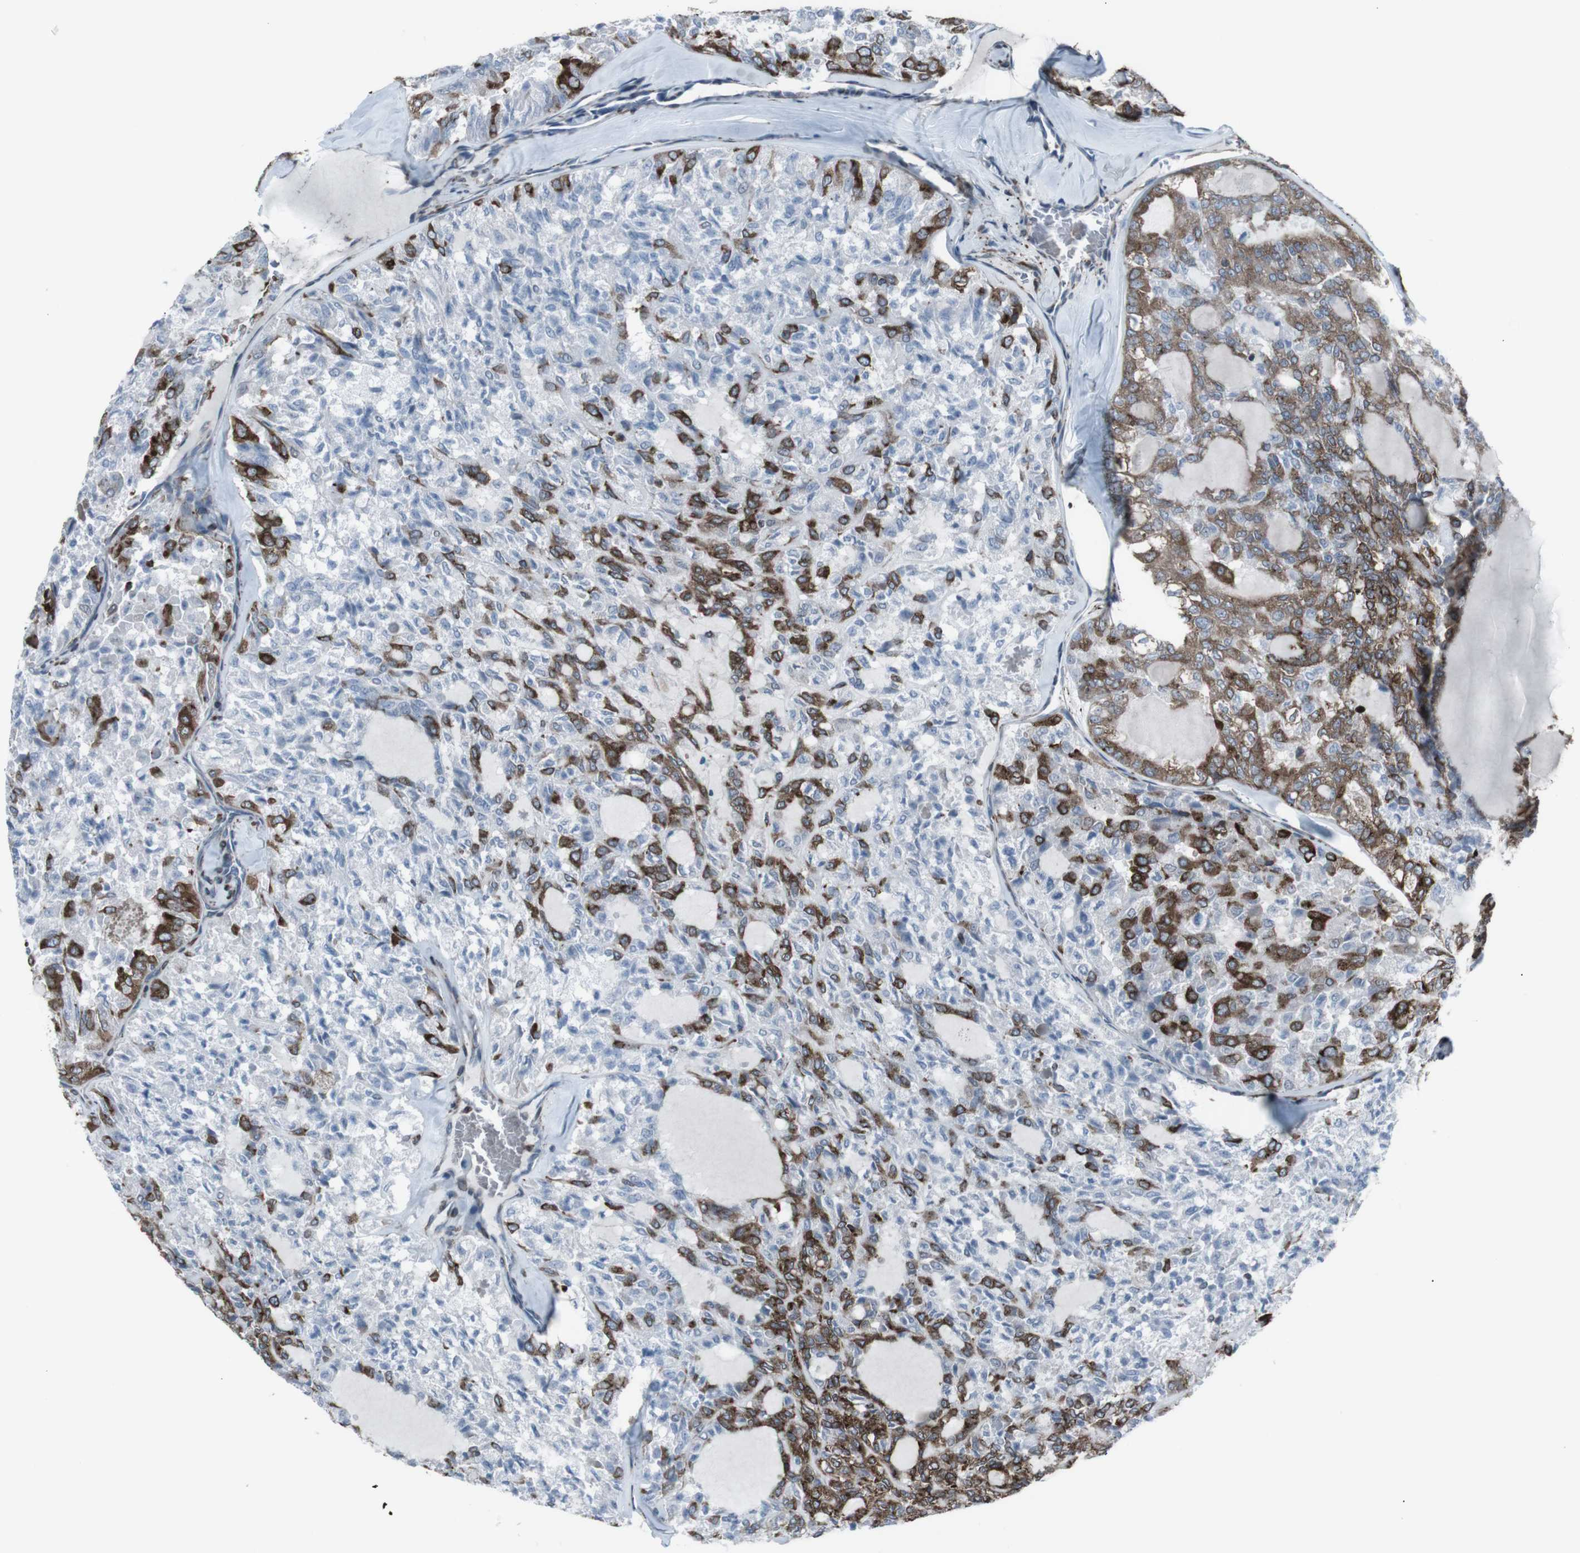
{"staining": {"intensity": "moderate", "quantity": "25%-75%", "location": "cytoplasmic/membranous"}, "tissue": "thyroid cancer", "cell_type": "Tumor cells", "image_type": "cancer", "snomed": [{"axis": "morphology", "description": "Follicular adenoma carcinoma, NOS"}, {"axis": "topography", "description": "Thyroid gland"}], "caption": "This is an image of immunohistochemistry staining of thyroid follicular adenoma carcinoma, which shows moderate positivity in the cytoplasmic/membranous of tumor cells.", "gene": "LNPK", "patient": {"sex": "male", "age": 75}}